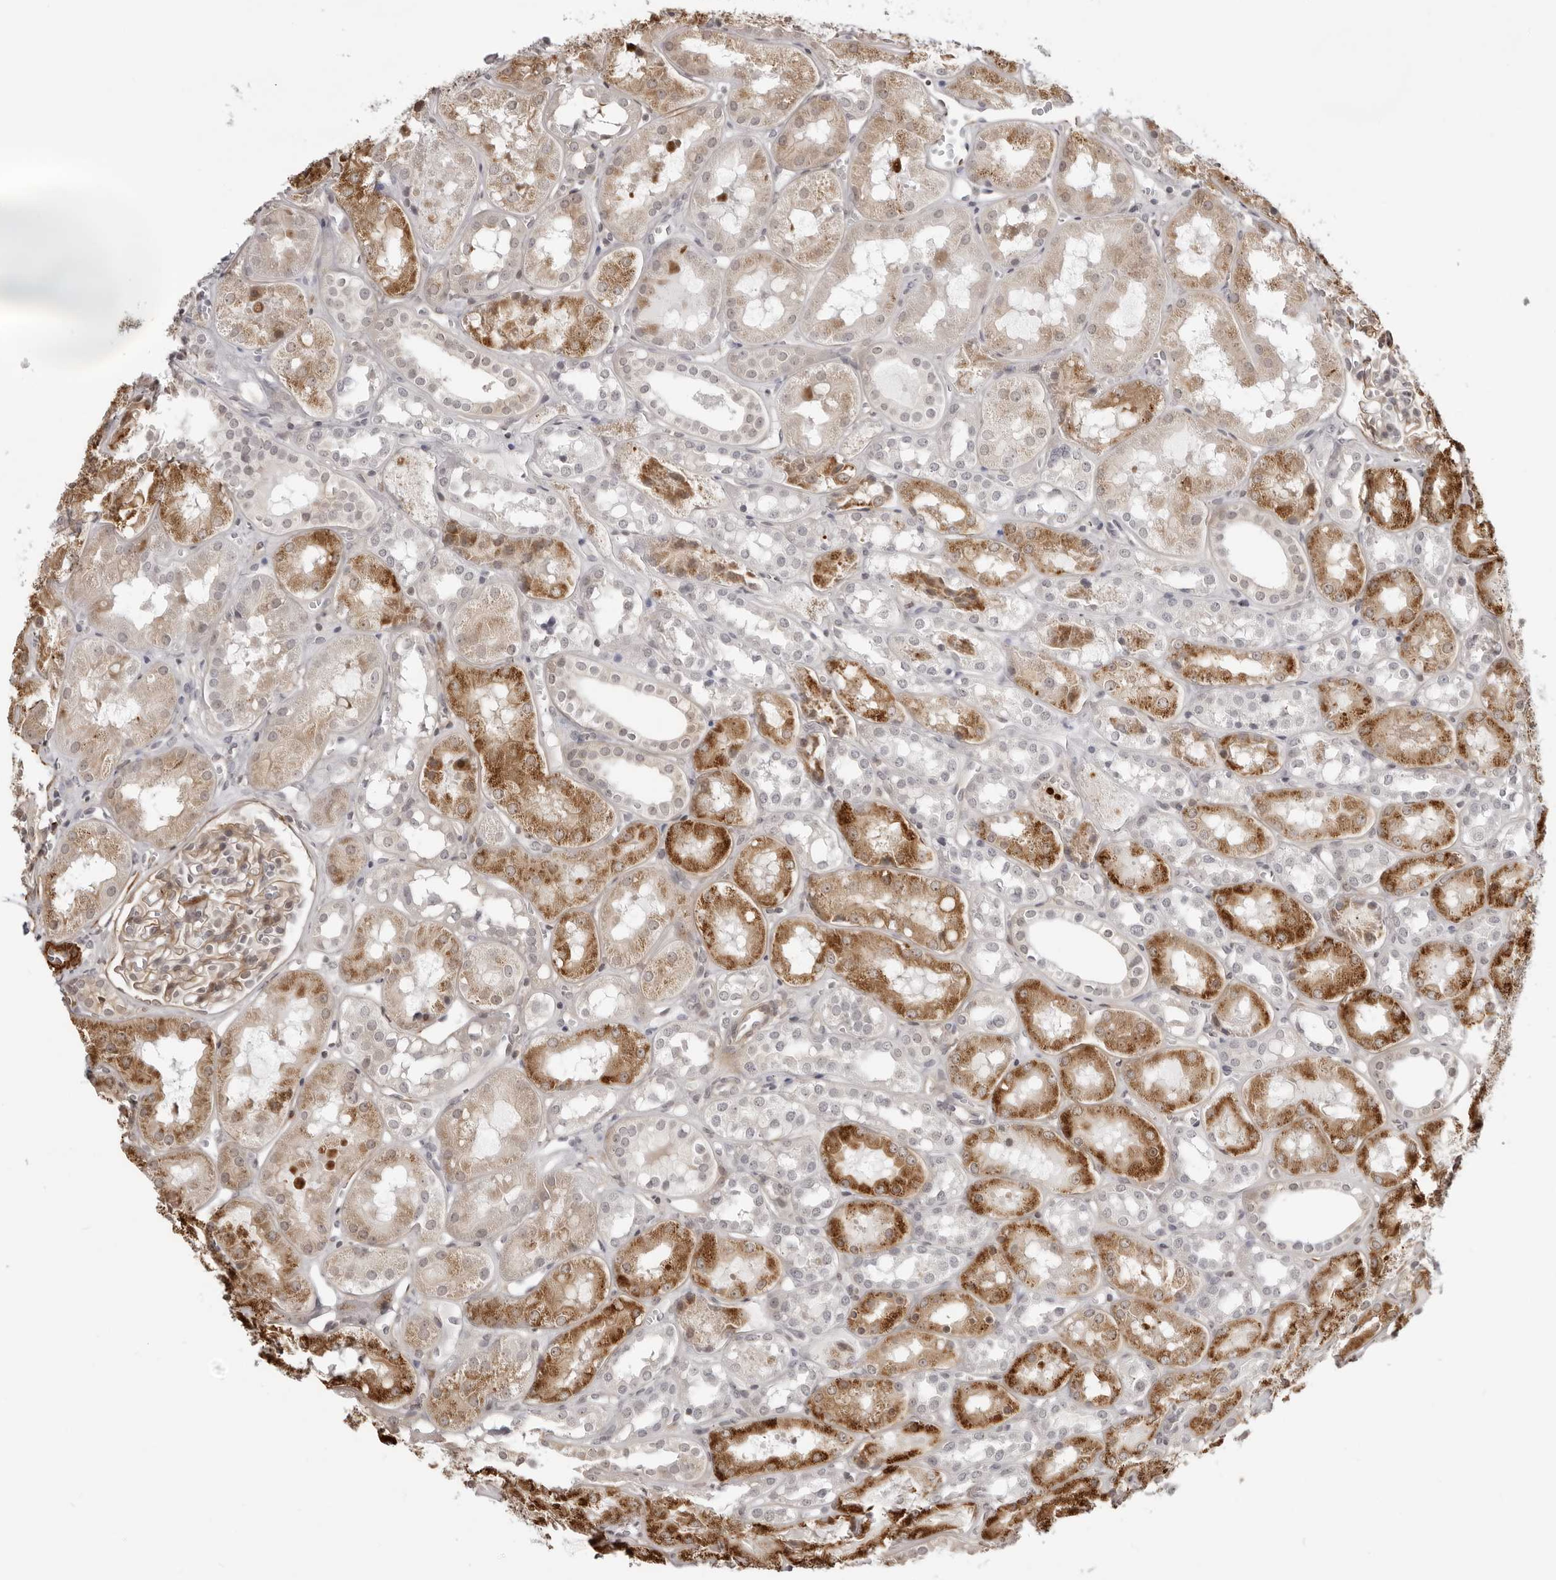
{"staining": {"intensity": "weak", "quantity": "25%-75%", "location": "cytoplasmic/membranous"}, "tissue": "kidney", "cell_type": "Cells in glomeruli", "image_type": "normal", "snomed": [{"axis": "morphology", "description": "Normal tissue, NOS"}, {"axis": "topography", "description": "Kidney"}], "caption": "Protein analysis of benign kidney exhibits weak cytoplasmic/membranous staining in about 25%-75% of cells in glomeruli.", "gene": "UNK", "patient": {"sex": "male", "age": 16}}